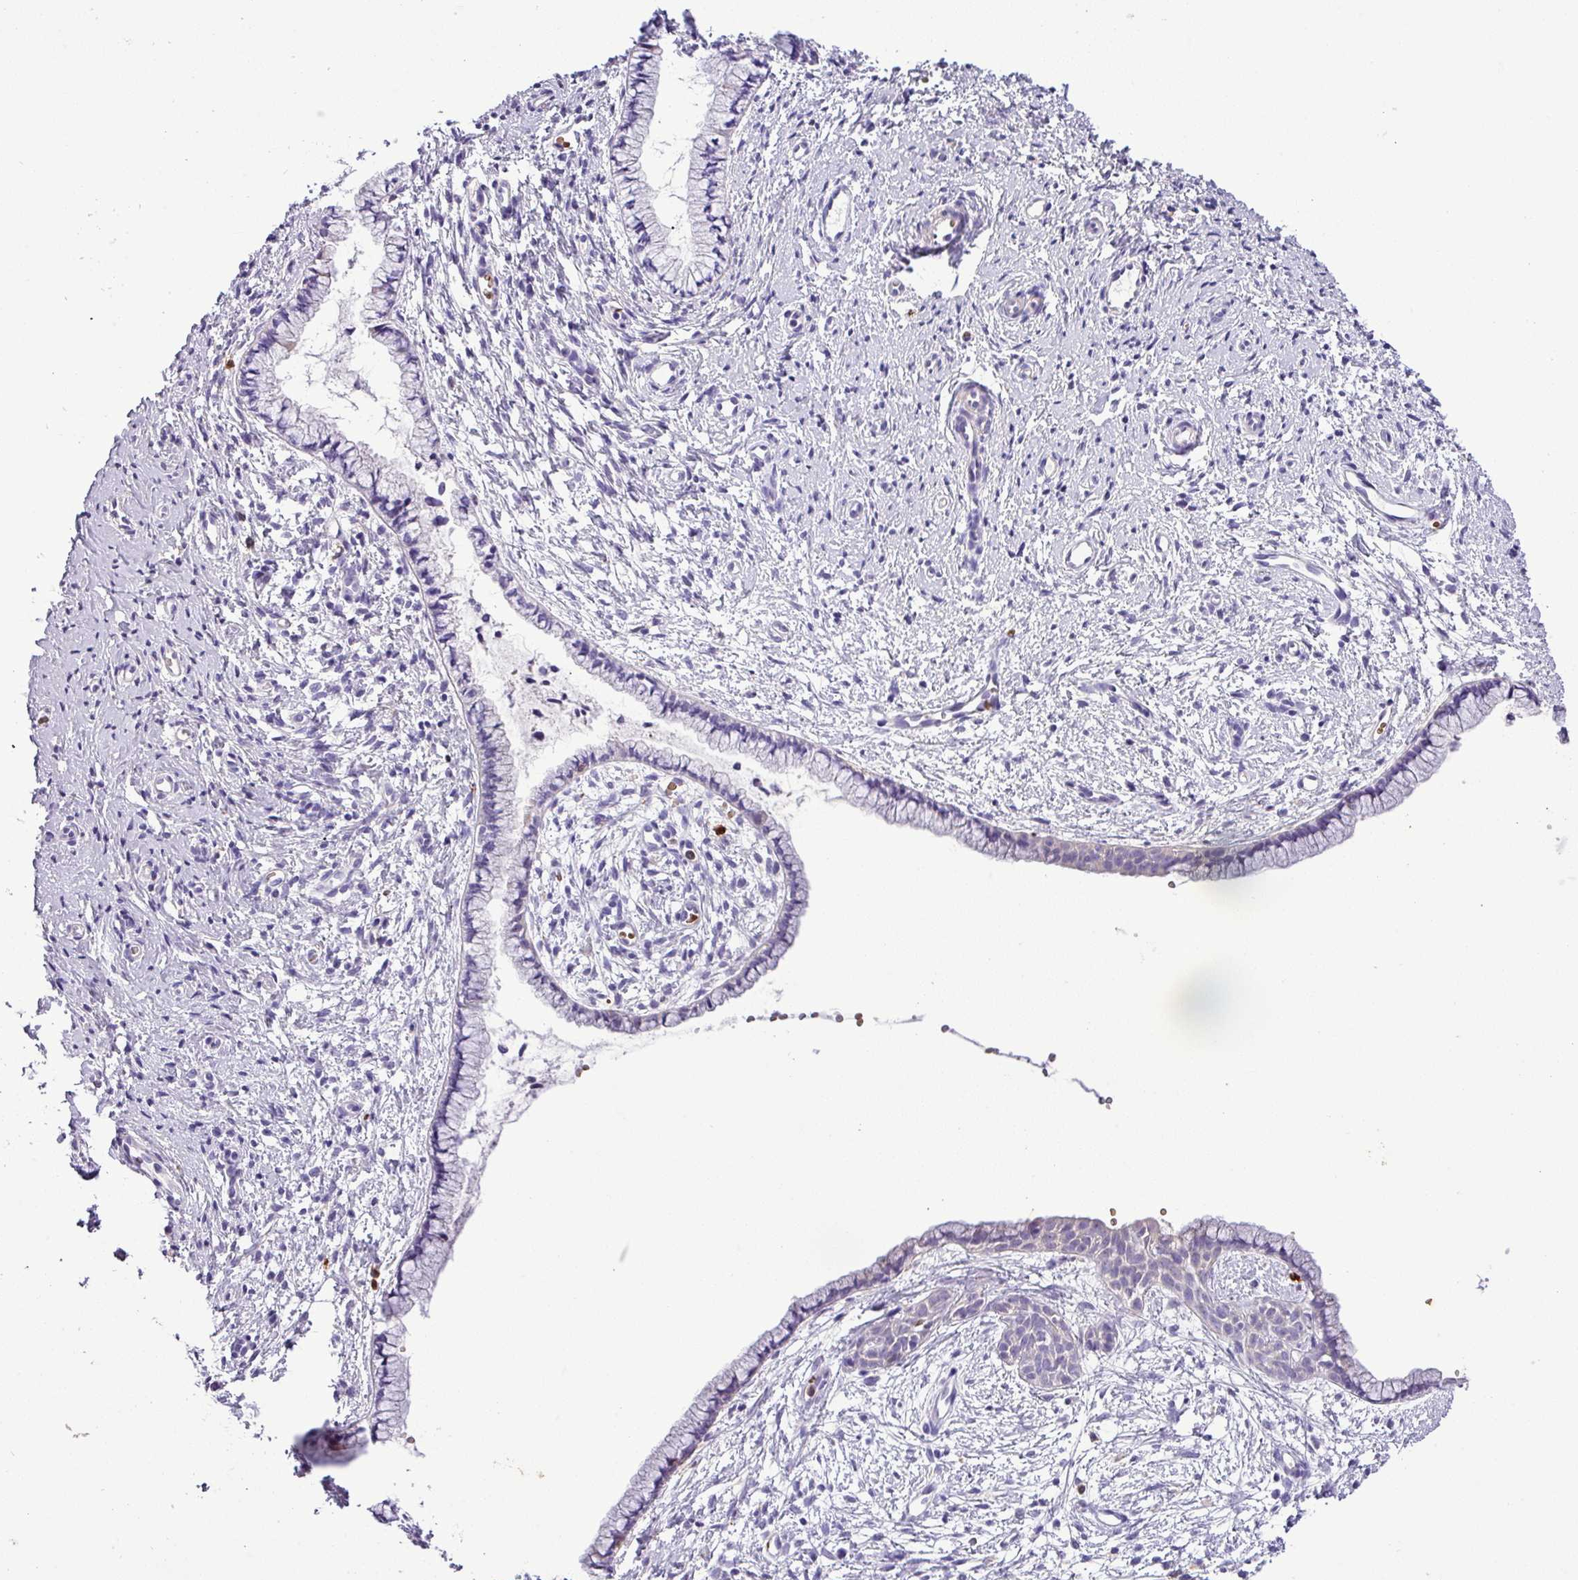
{"staining": {"intensity": "negative", "quantity": "none", "location": "none"}, "tissue": "cervix", "cell_type": "Glandular cells", "image_type": "normal", "snomed": [{"axis": "morphology", "description": "Normal tissue, NOS"}, {"axis": "topography", "description": "Cervix"}], "caption": "Histopathology image shows no significant protein expression in glandular cells of unremarkable cervix.", "gene": "MGAT4B", "patient": {"sex": "female", "age": 57}}